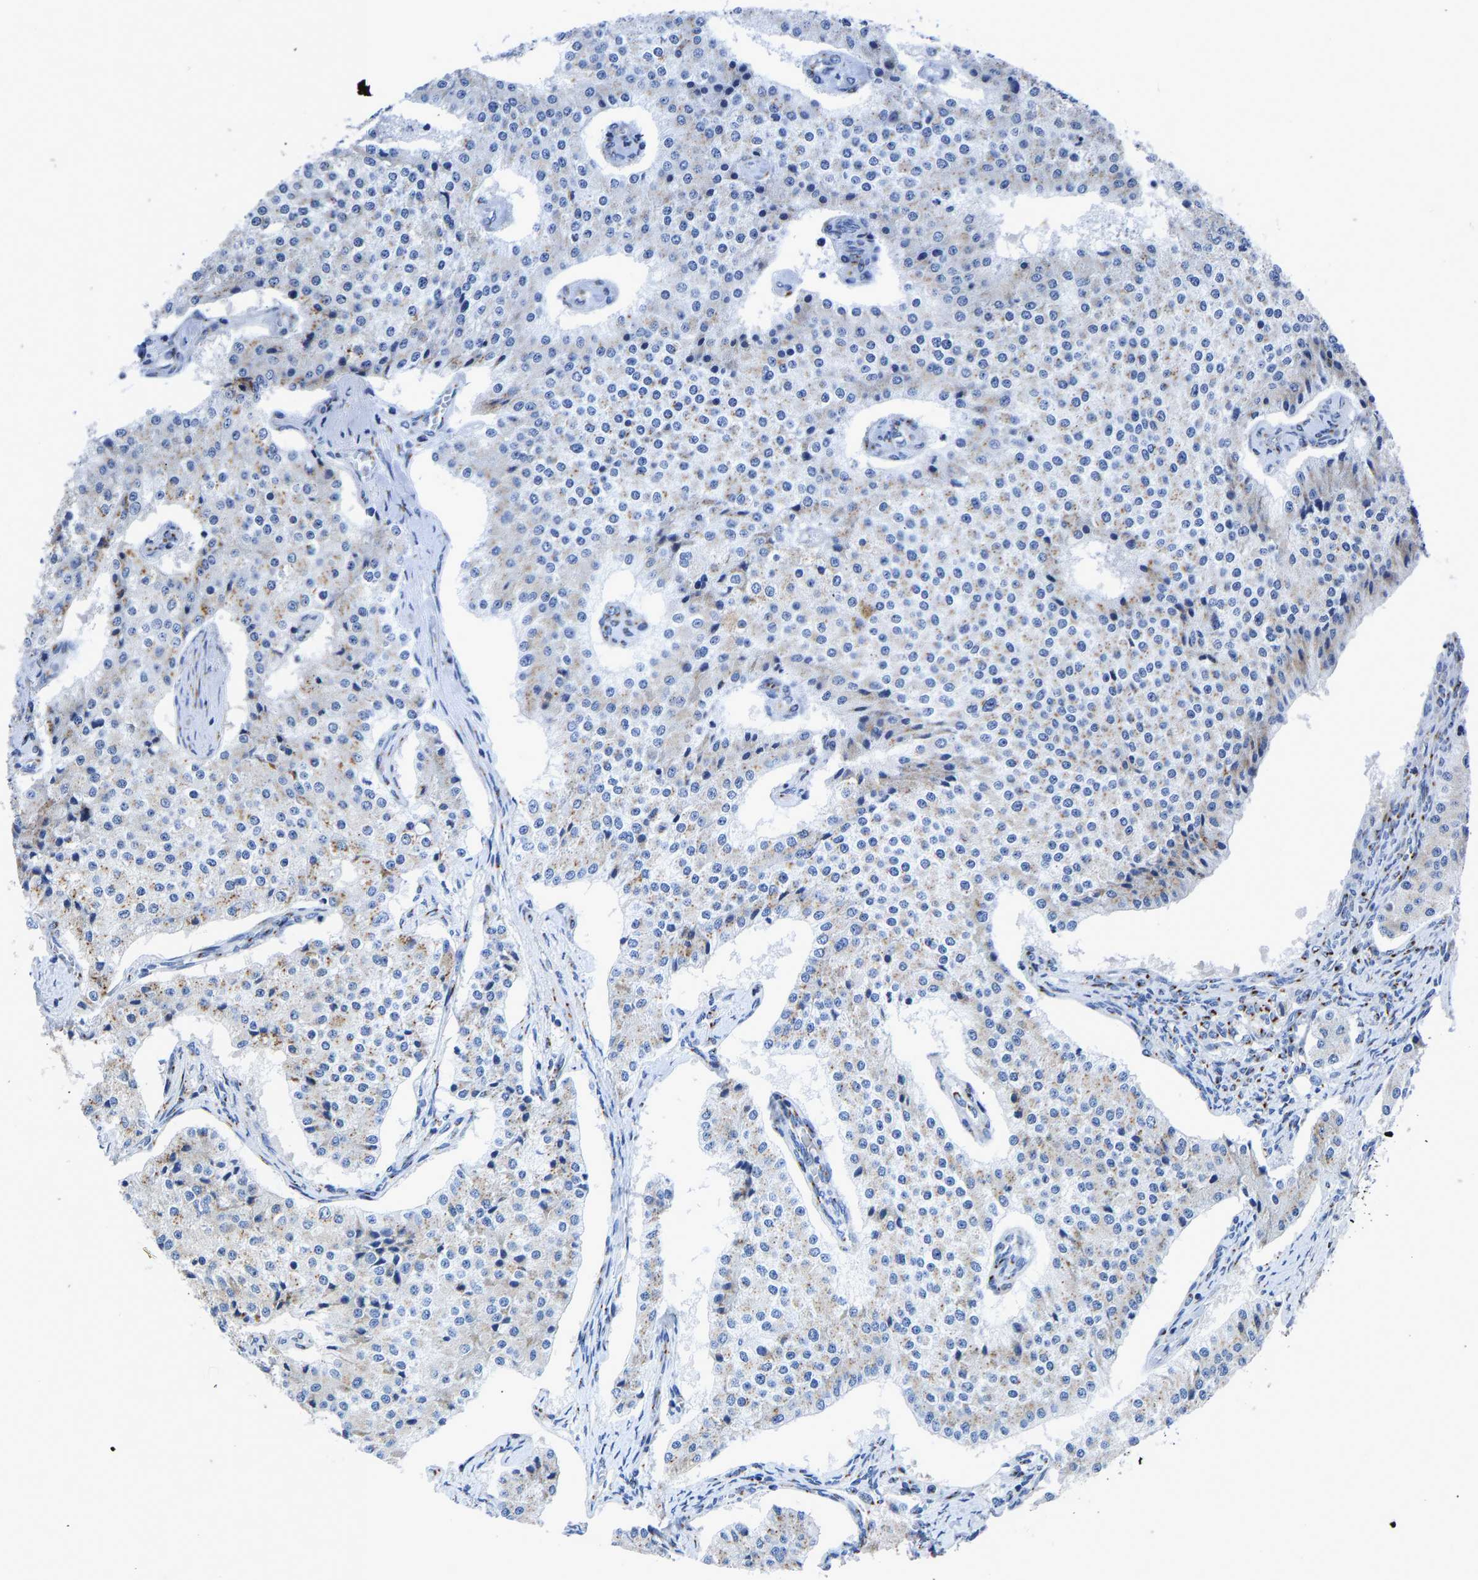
{"staining": {"intensity": "negative", "quantity": "none", "location": "none"}, "tissue": "carcinoid", "cell_type": "Tumor cells", "image_type": "cancer", "snomed": [{"axis": "morphology", "description": "Carcinoid, malignant, NOS"}, {"axis": "topography", "description": "Colon"}], "caption": "The immunohistochemistry (IHC) histopathology image has no significant positivity in tumor cells of carcinoid (malignant) tissue.", "gene": "TMEM87A", "patient": {"sex": "female", "age": 52}}